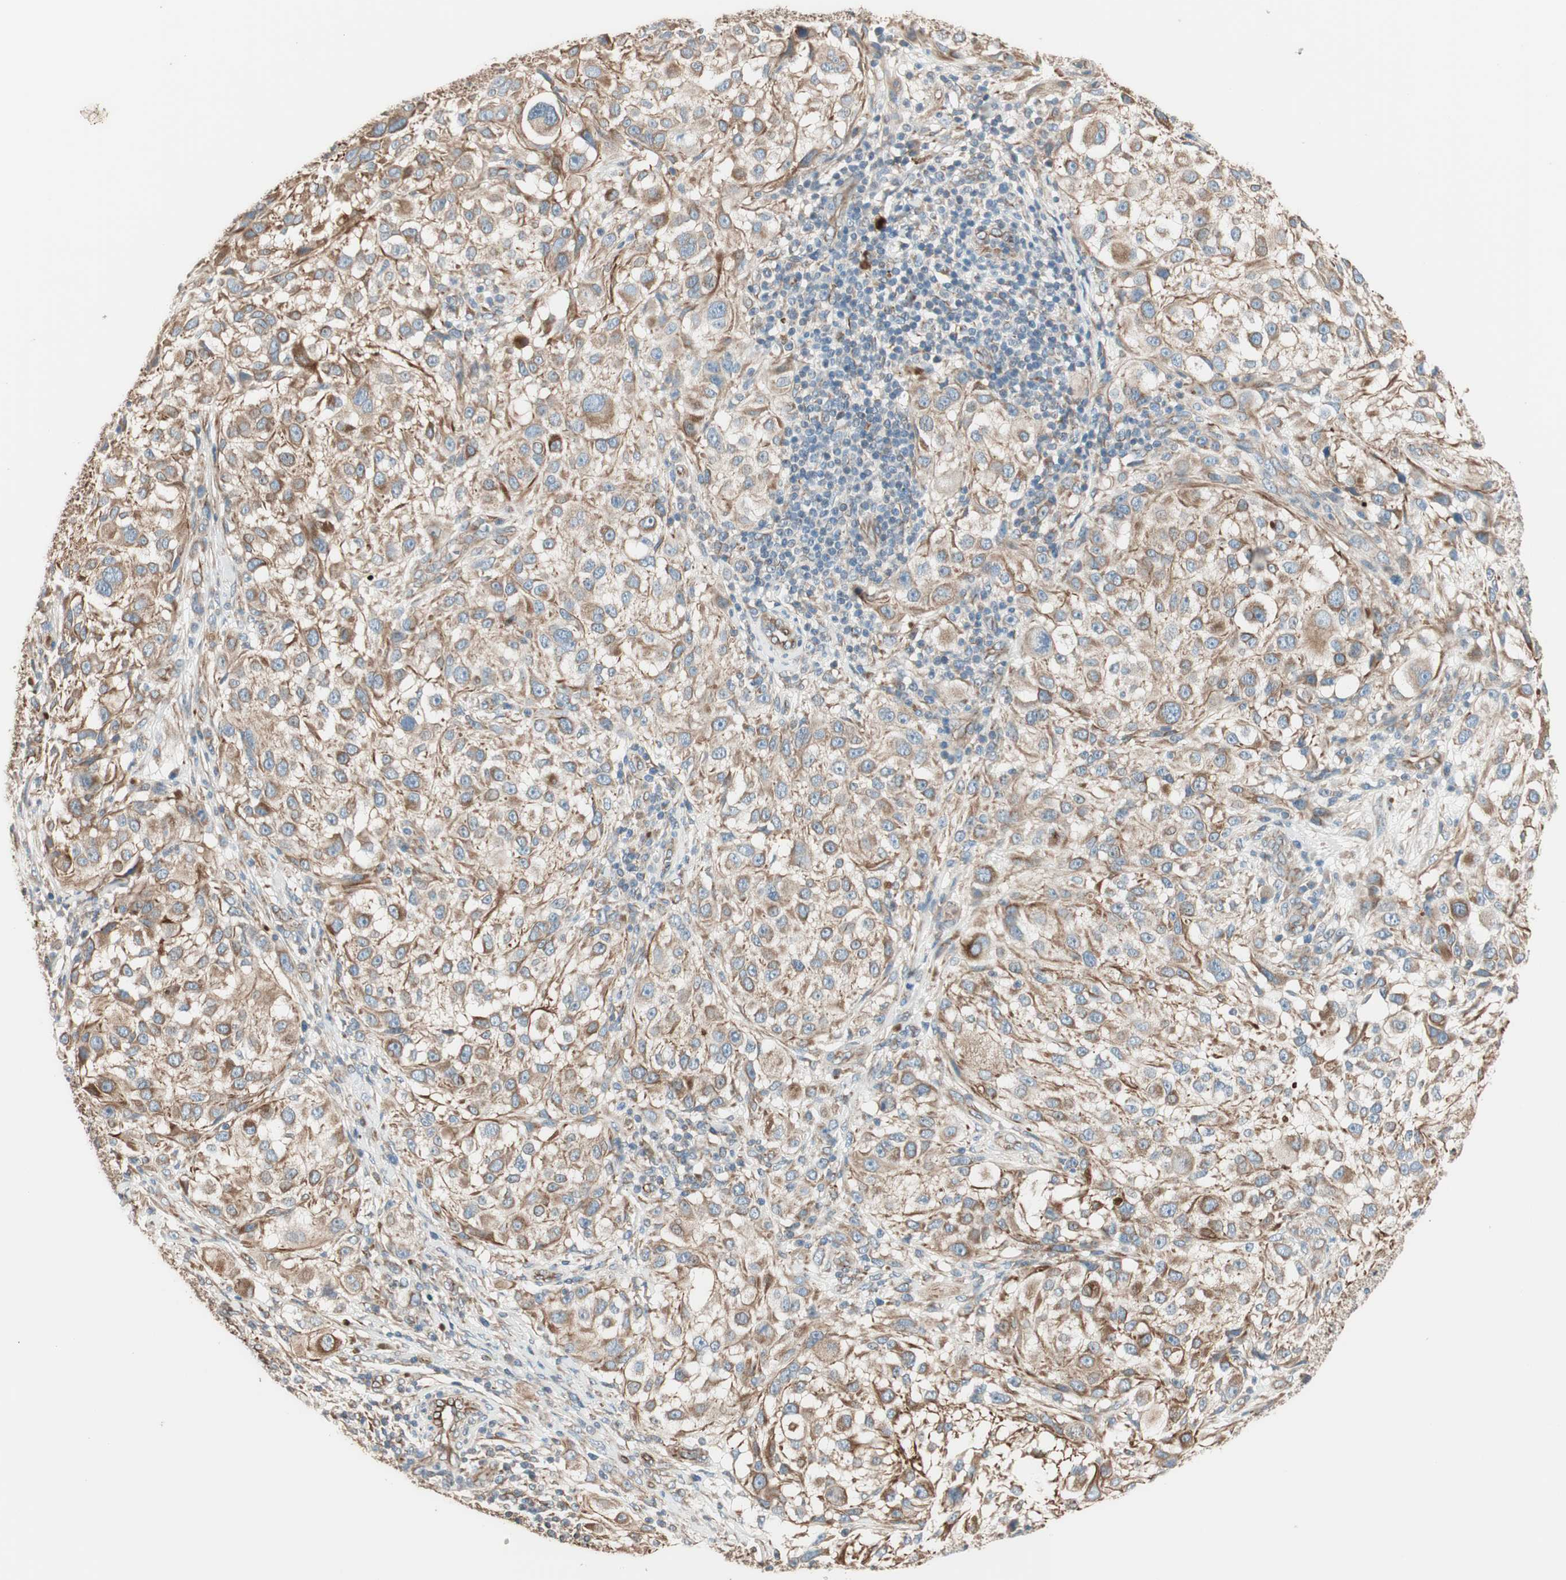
{"staining": {"intensity": "weak", "quantity": ">75%", "location": "cytoplasmic/membranous"}, "tissue": "melanoma", "cell_type": "Tumor cells", "image_type": "cancer", "snomed": [{"axis": "morphology", "description": "Necrosis, NOS"}, {"axis": "morphology", "description": "Malignant melanoma, NOS"}, {"axis": "topography", "description": "Skin"}], "caption": "Immunohistochemistry image of neoplastic tissue: human malignant melanoma stained using immunohistochemistry (IHC) displays low levels of weak protein expression localized specifically in the cytoplasmic/membranous of tumor cells, appearing as a cytoplasmic/membranous brown color.", "gene": "SRCIN1", "patient": {"sex": "female", "age": 87}}